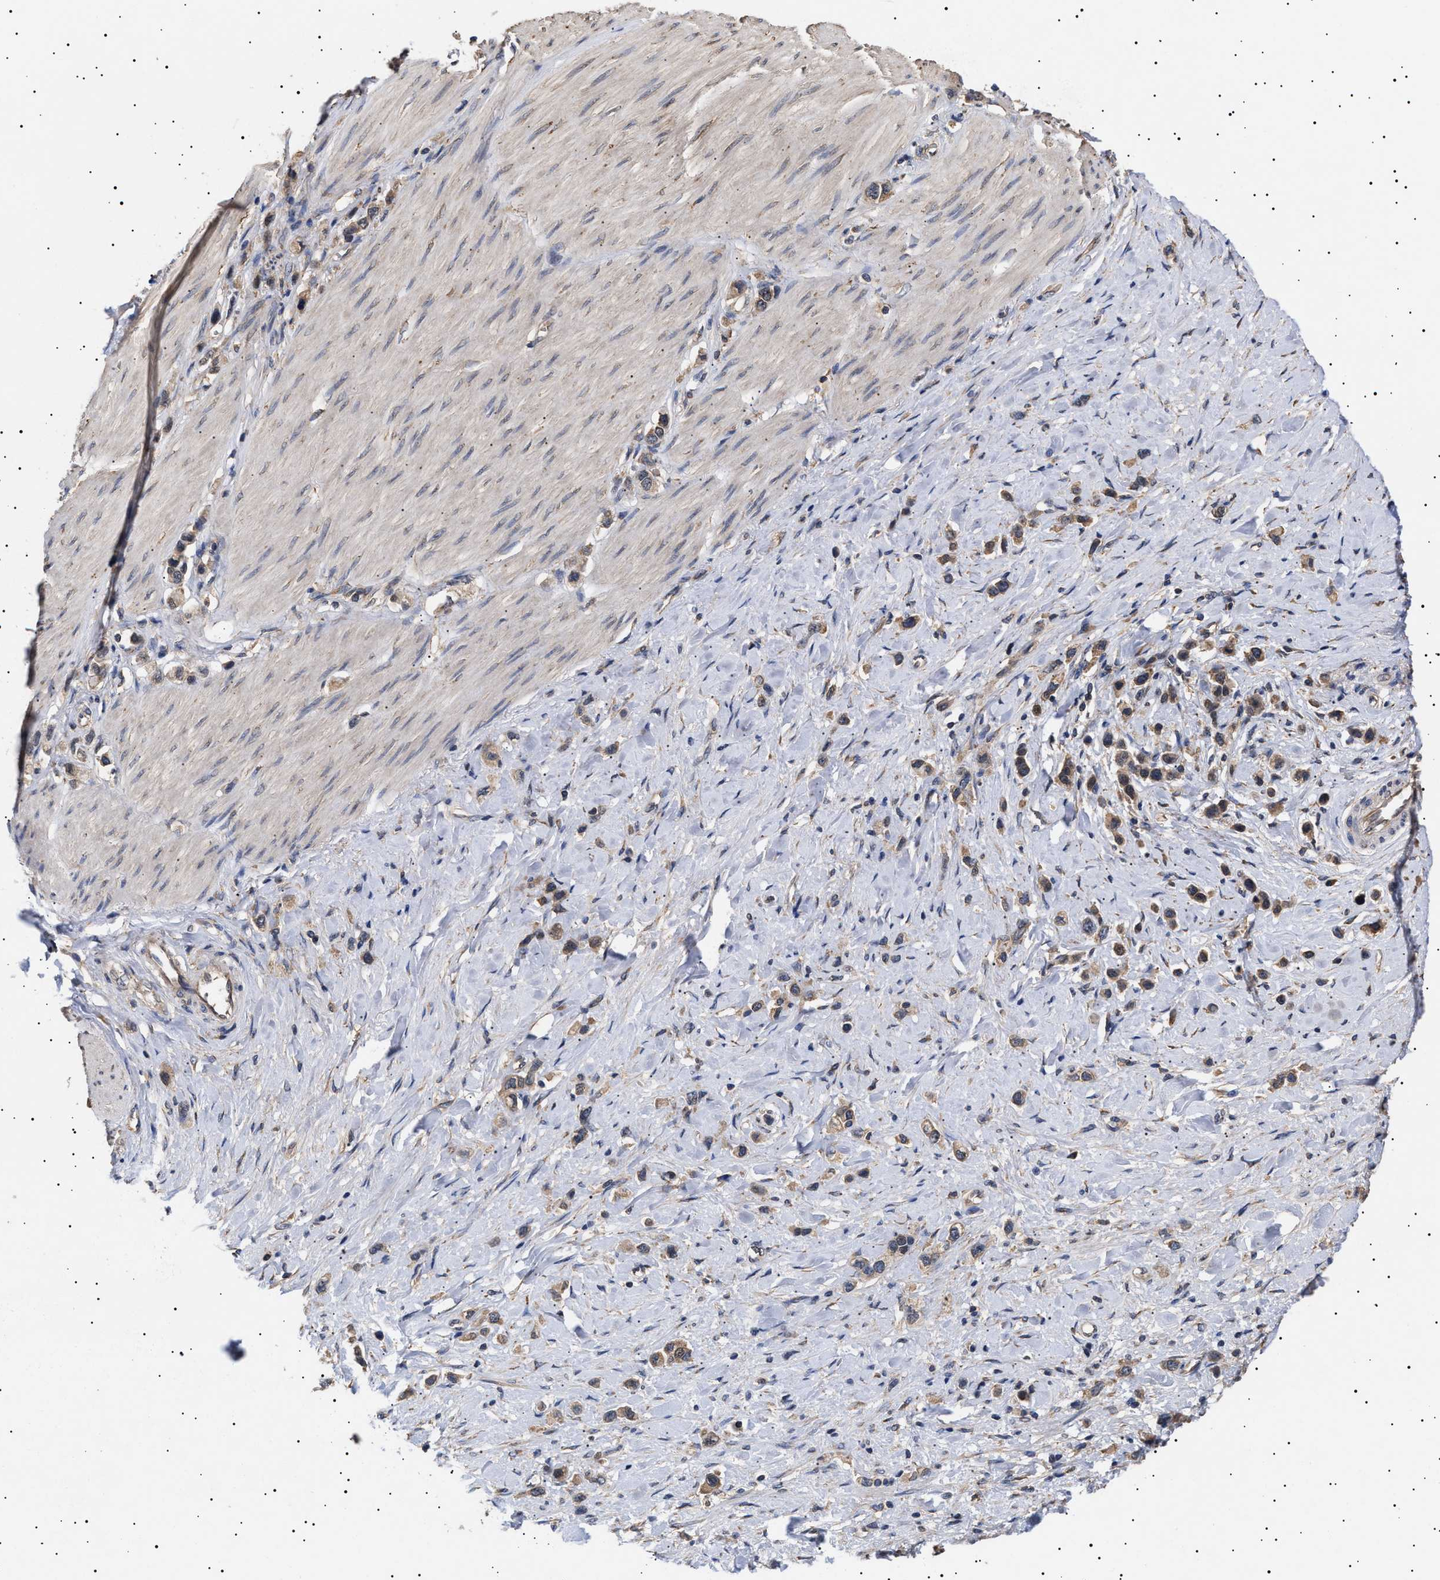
{"staining": {"intensity": "moderate", "quantity": ">75%", "location": "cytoplasmic/membranous"}, "tissue": "stomach cancer", "cell_type": "Tumor cells", "image_type": "cancer", "snomed": [{"axis": "morphology", "description": "Adenocarcinoma, NOS"}, {"axis": "topography", "description": "Stomach"}], "caption": "Immunohistochemical staining of stomach cancer (adenocarcinoma) reveals medium levels of moderate cytoplasmic/membranous protein positivity in approximately >75% of tumor cells. The staining was performed using DAB, with brown indicating positive protein expression. Nuclei are stained blue with hematoxylin.", "gene": "KRBA1", "patient": {"sex": "female", "age": 65}}